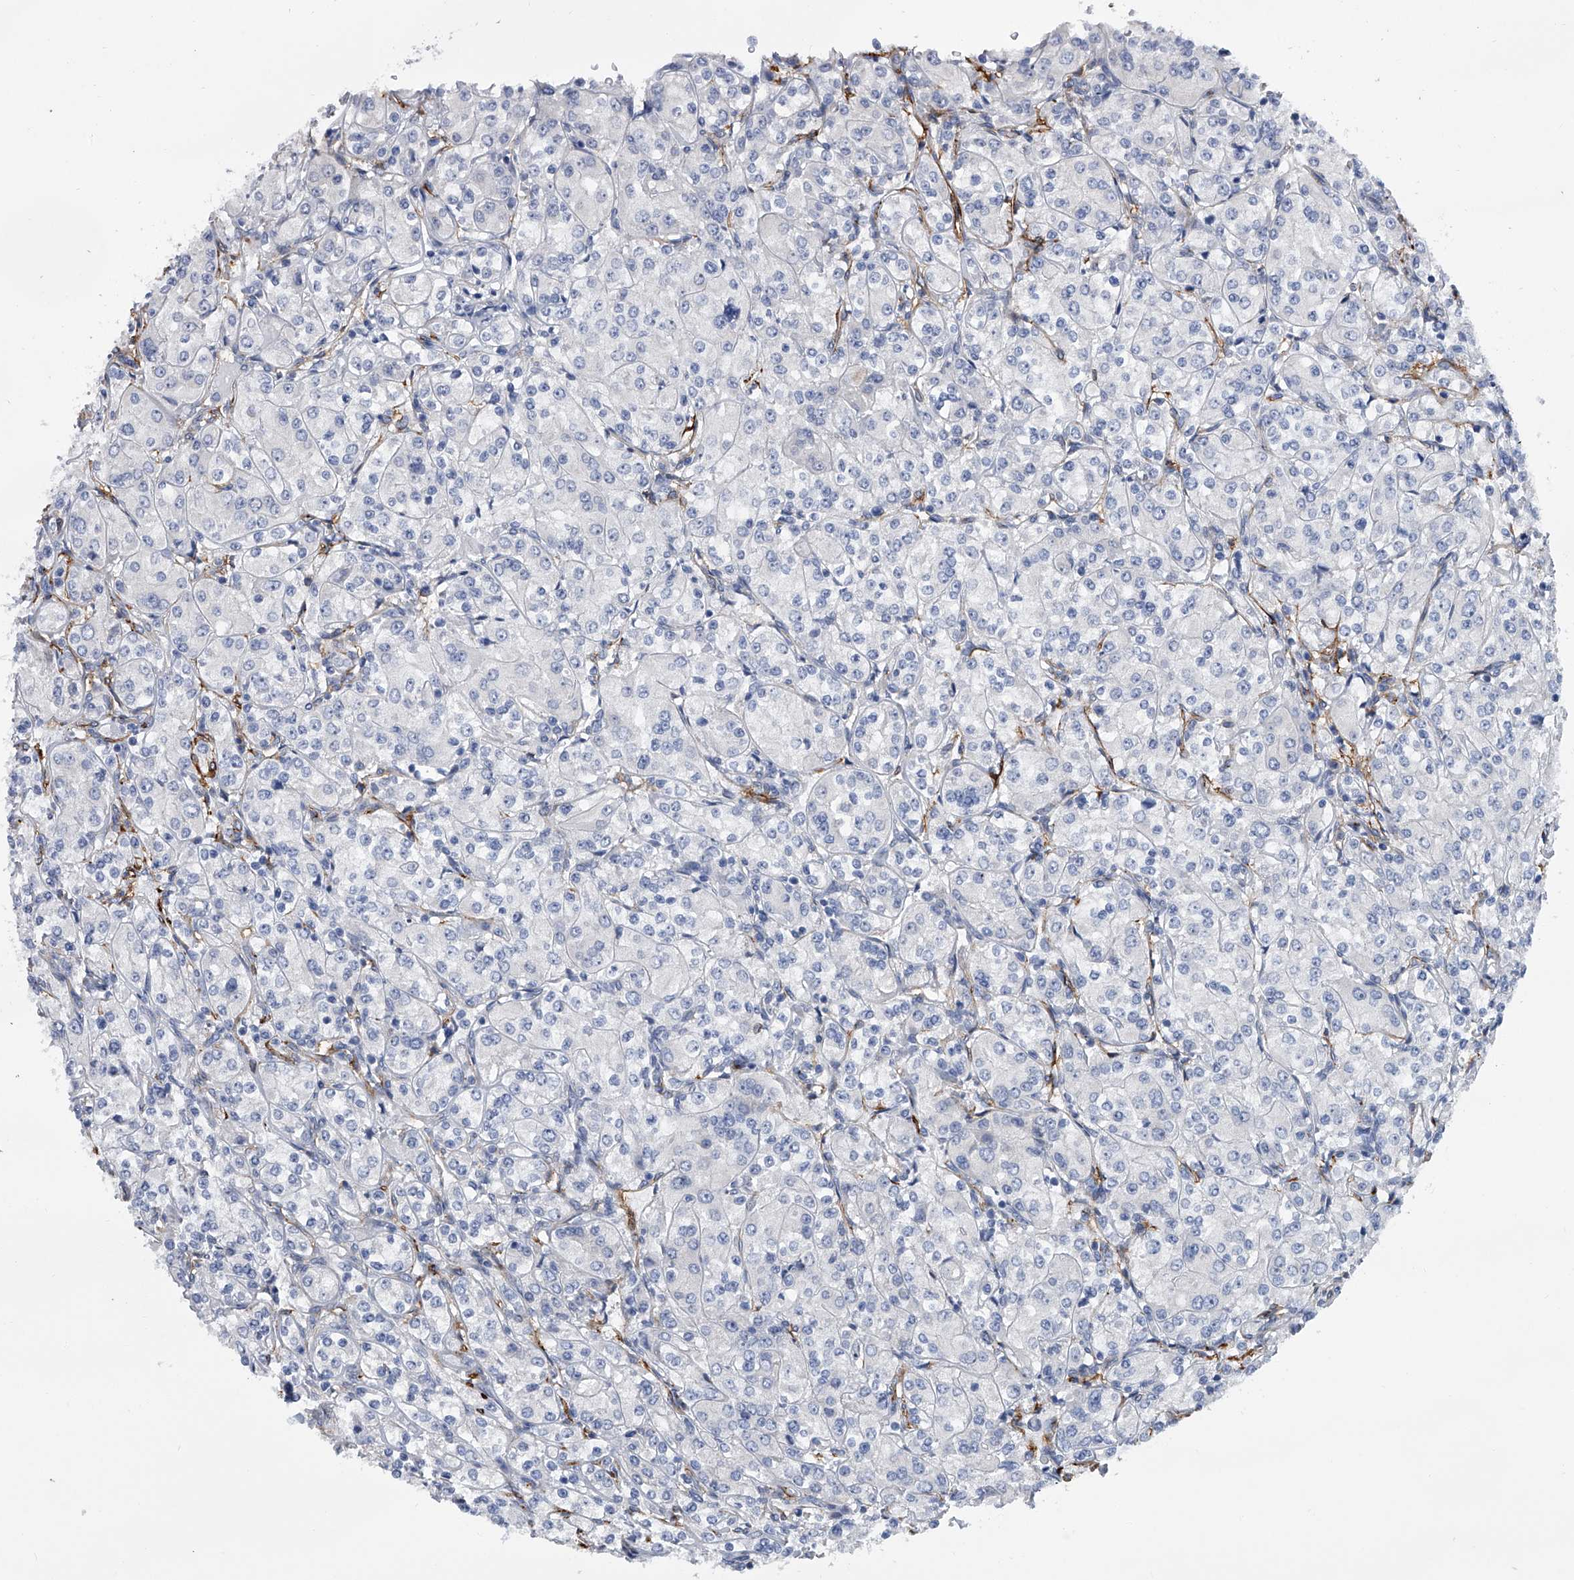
{"staining": {"intensity": "negative", "quantity": "none", "location": "none"}, "tissue": "renal cancer", "cell_type": "Tumor cells", "image_type": "cancer", "snomed": [{"axis": "morphology", "description": "Adenocarcinoma, NOS"}, {"axis": "topography", "description": "Kidney"}], "caption": "The histopathology image shows no staining of tumor cells in adenocarcinoma (renal).", "gene": "ALG14", "patient": {"sex": "male", "age": 77}}